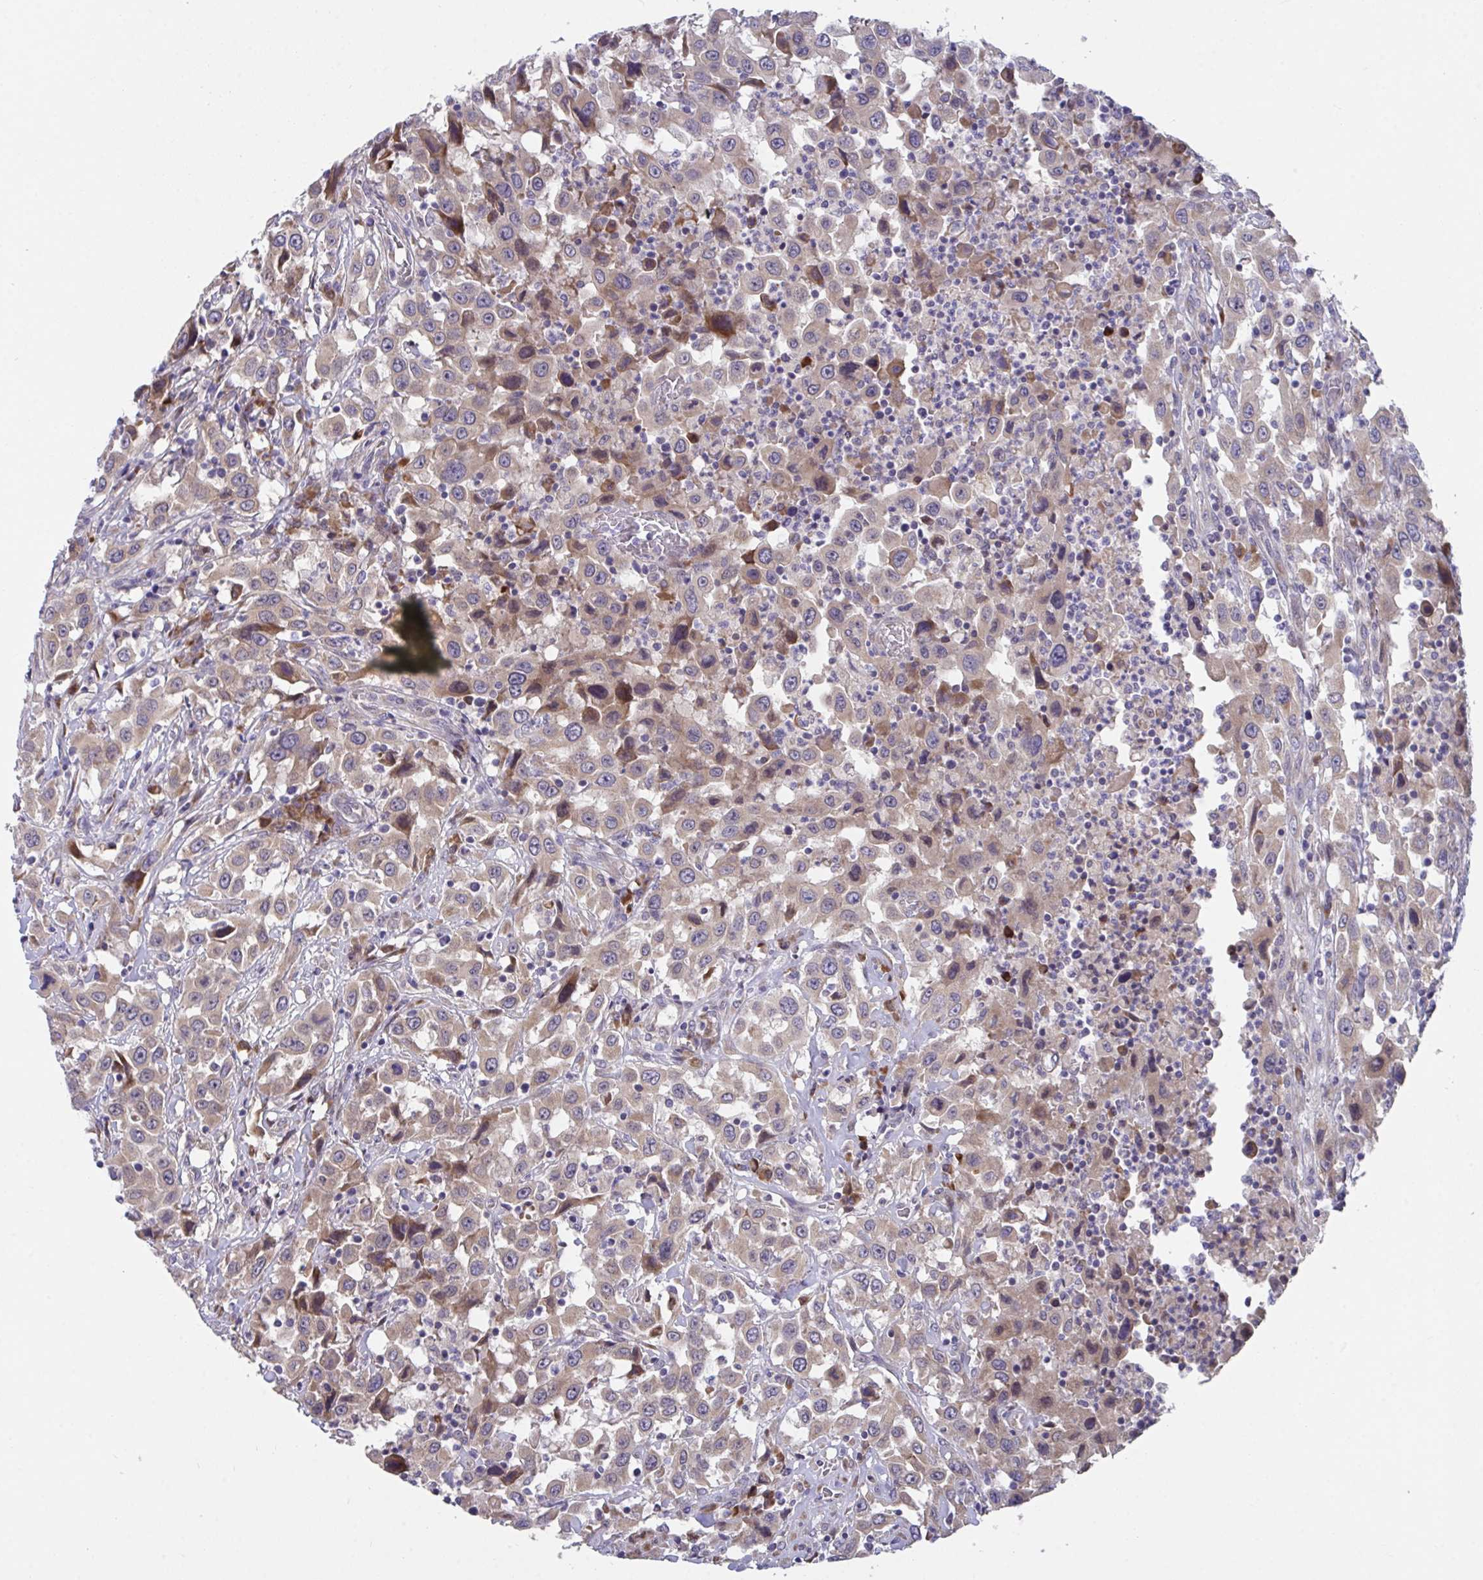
{"staining": {"intensity": "moderate", "quantity": ">75%", "location": "cytoplasmic/membranous"}, "tissue": "urothelial cancer", "cell_type": "Tumor cells", "image_type": "cancer", "snomed": [{"axis": "morphology", "description": "Urothelial carcinoma, High grade"}, {"axis": "topography", "description": "Urinary bladder"}], "caption": "Human high-grade urothelial carcinoma stained for a protein (brown) demonstrates moderate cytoplasmic/membranous positive positivity in approximately >75% of tumor cells.", "gene": "SUSD4", "patient": {"sex": "male", "age": 61}}